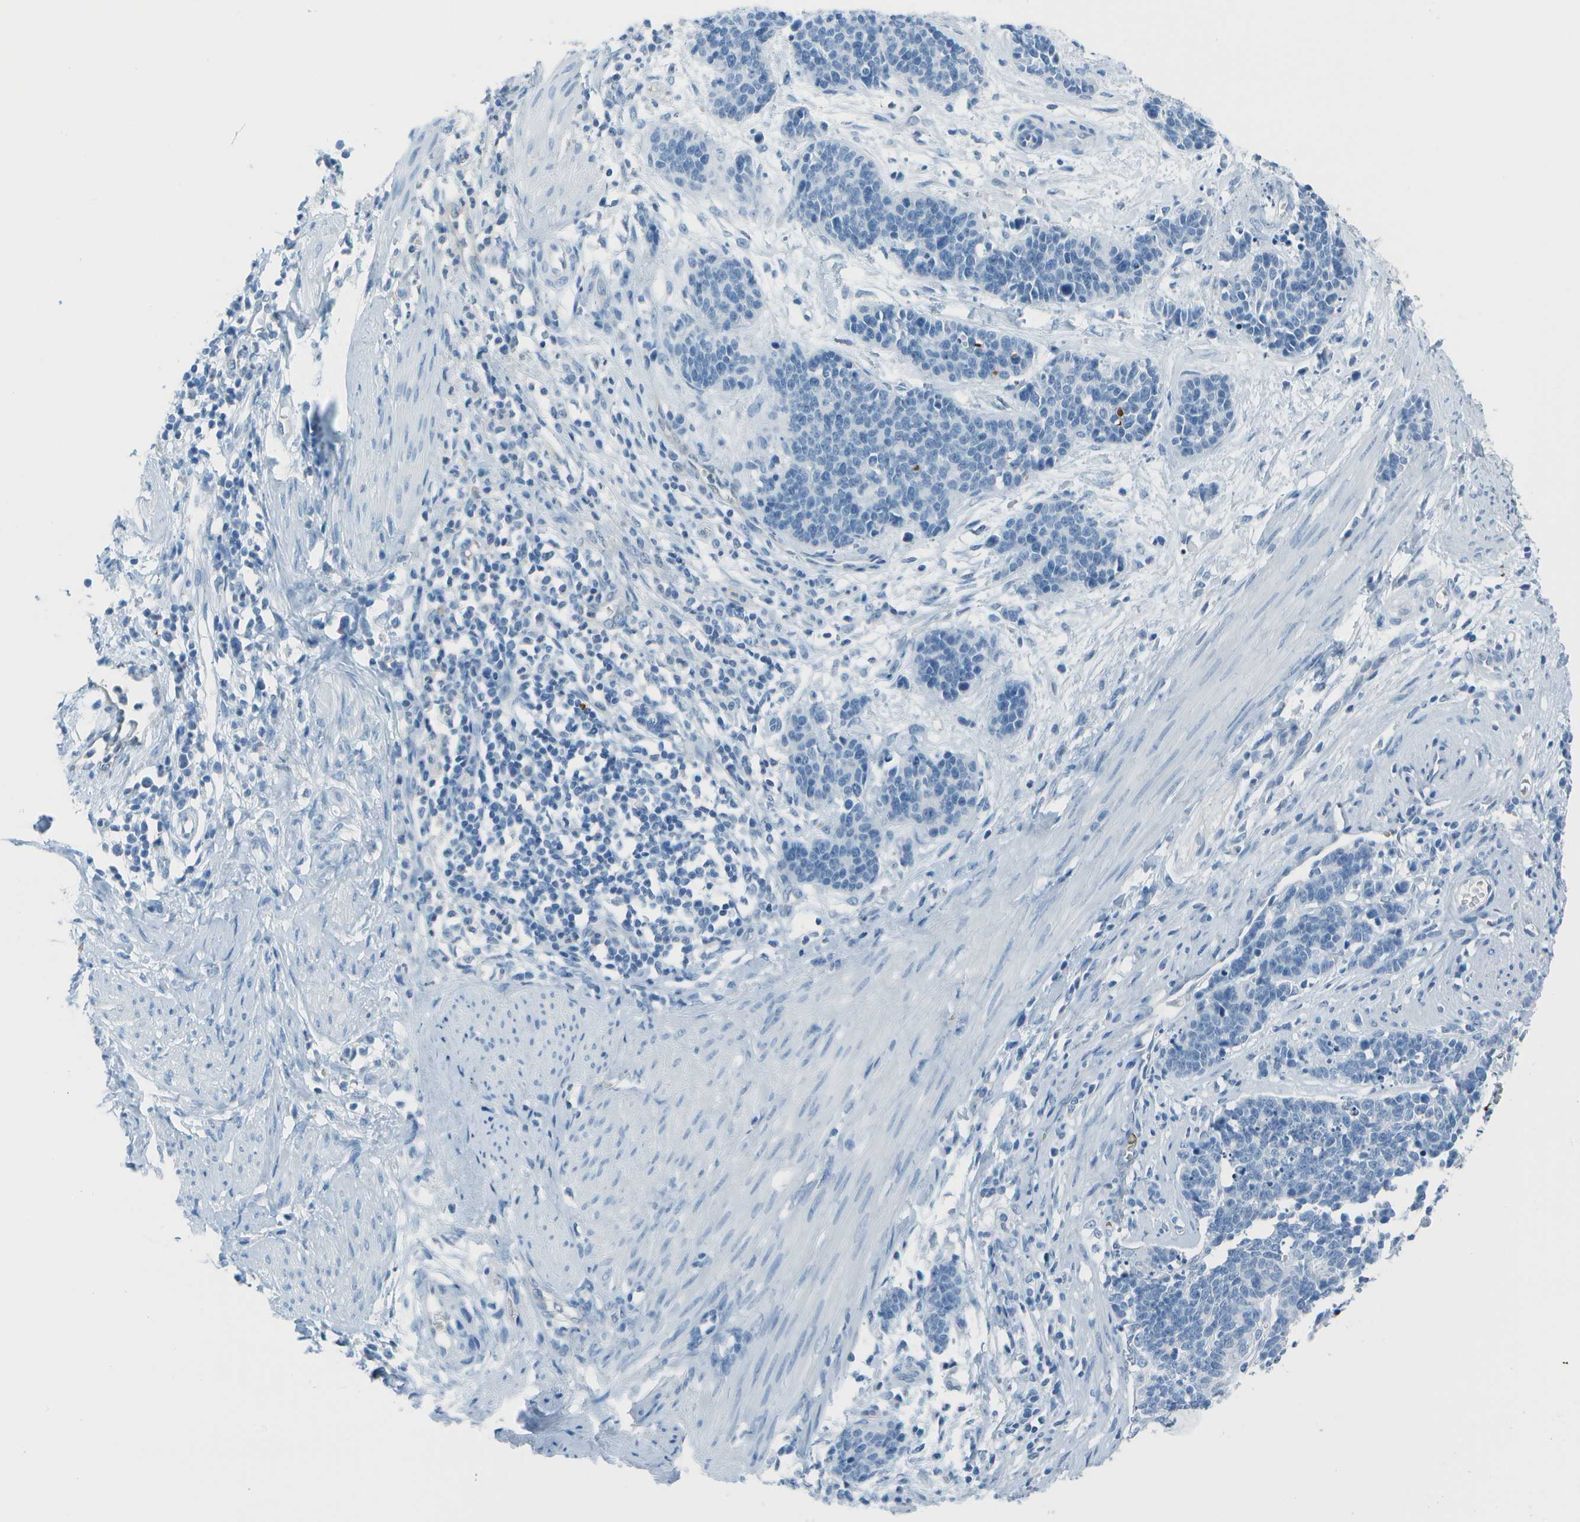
{"staining": {"intensity": "negative", "quantity": "none", "location": "none"}, "tissue": "cervical cancer", "cell_type": "Tumor cells", "image_type": "cancer", "snomed": [{"axis": "morphology", "description": "Squamous cell carcinoma, NOS"}, {"axis": "topography", "description": "Cervix"}], "caption": "A histopathology image of human cervical squamous cell carcinoma is negative for staining in tumor cells. (DAB immunohistochemistry with hematoxylin counter stain).", "gene": "ASL", "patient": {"sex": "female", "age": 35}}